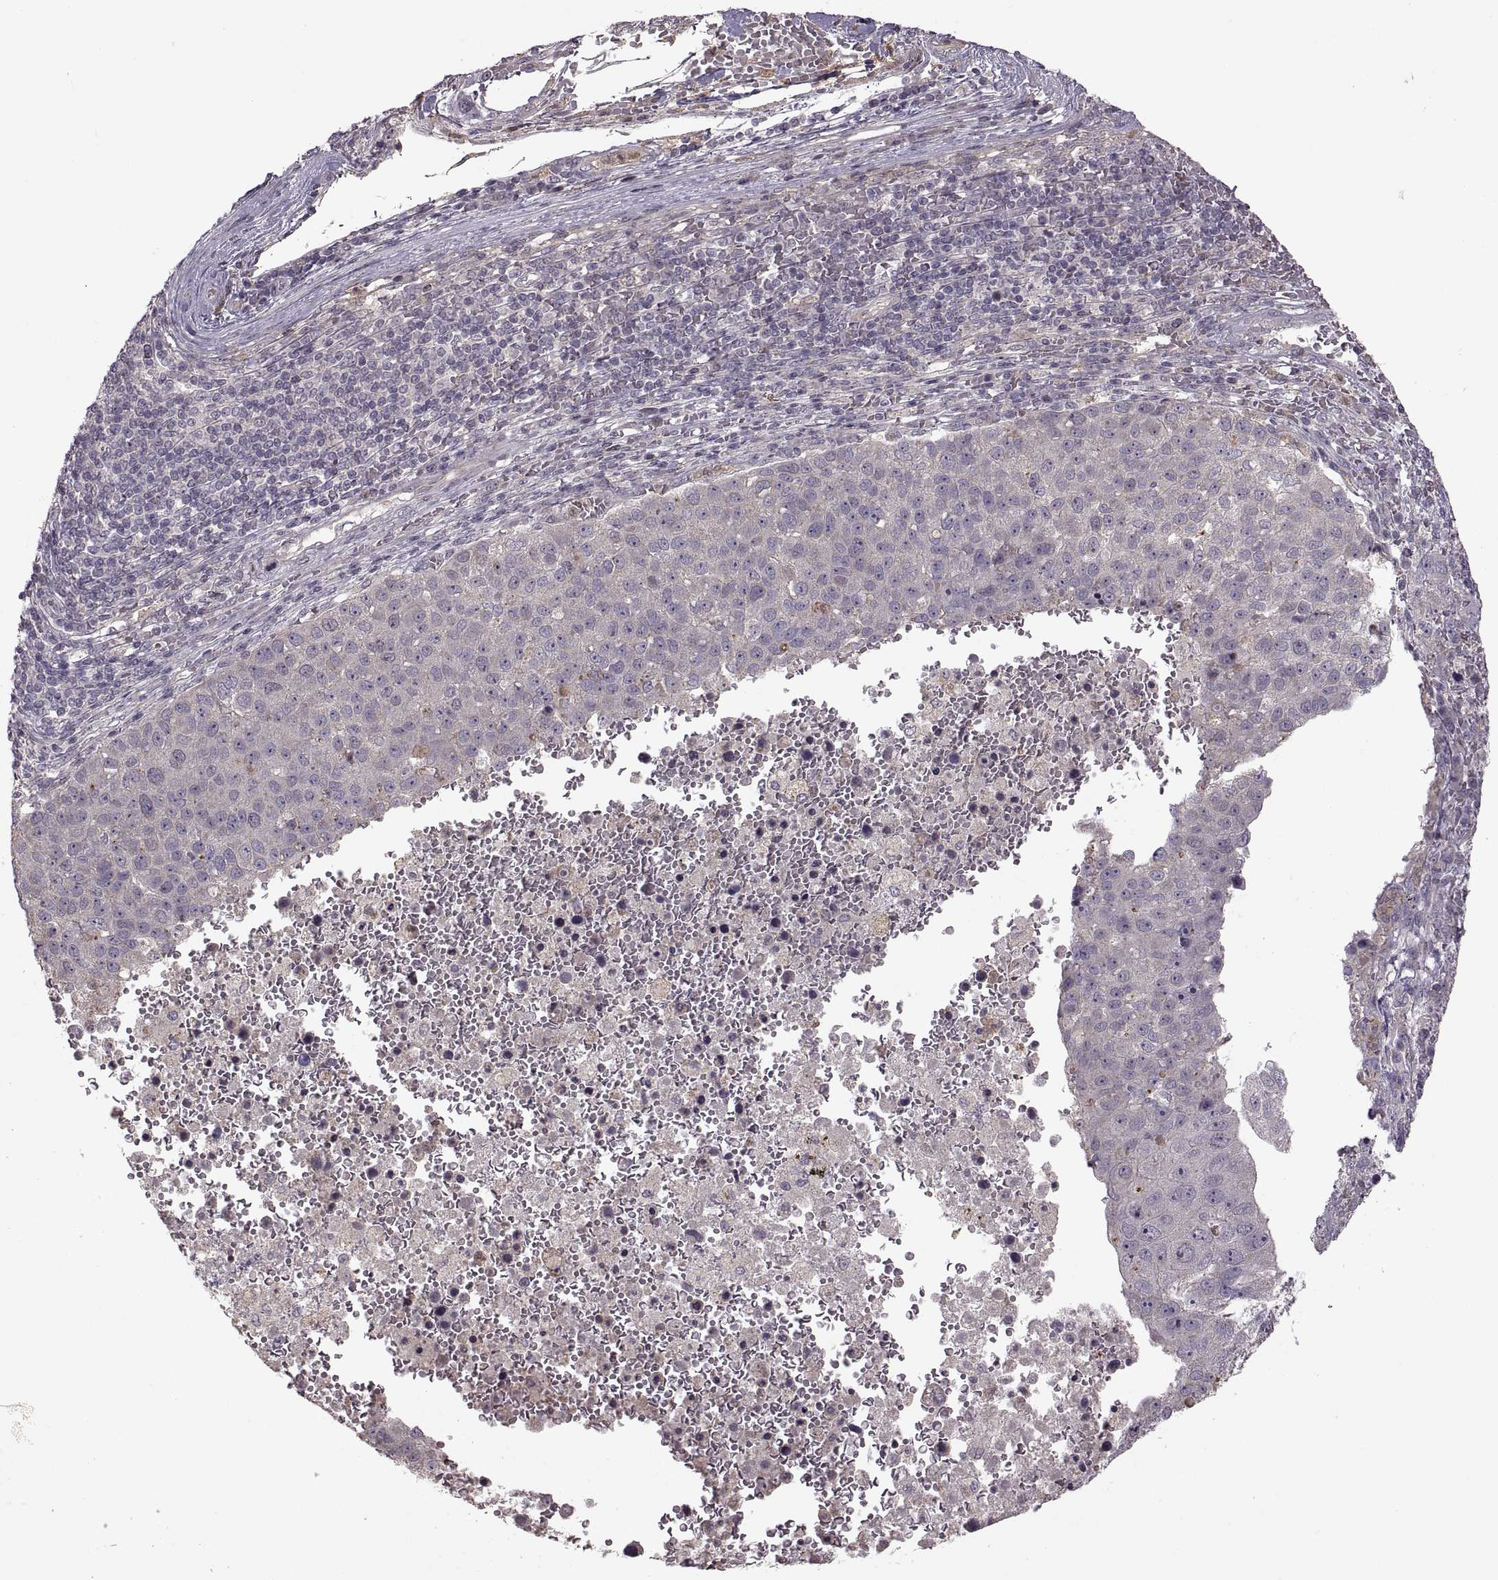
{"staining": {"intensity": "negative", "quantity": "none", "location": "none"}, "tissue": "pancreatic cancer", "cell_type": "Tumor cells", "image_type": "cancer", "snomed": [{"axis": "morphology", "description": "Adenocarcinoma, NOS"}, {"axis": "topography", "description": "Pancreas"}], "caption": "There is no significant expression in tumor cells of pancreatic cancer.", "gene": "PIERCE1", "patient": {"sex": "female", "age": 61}}